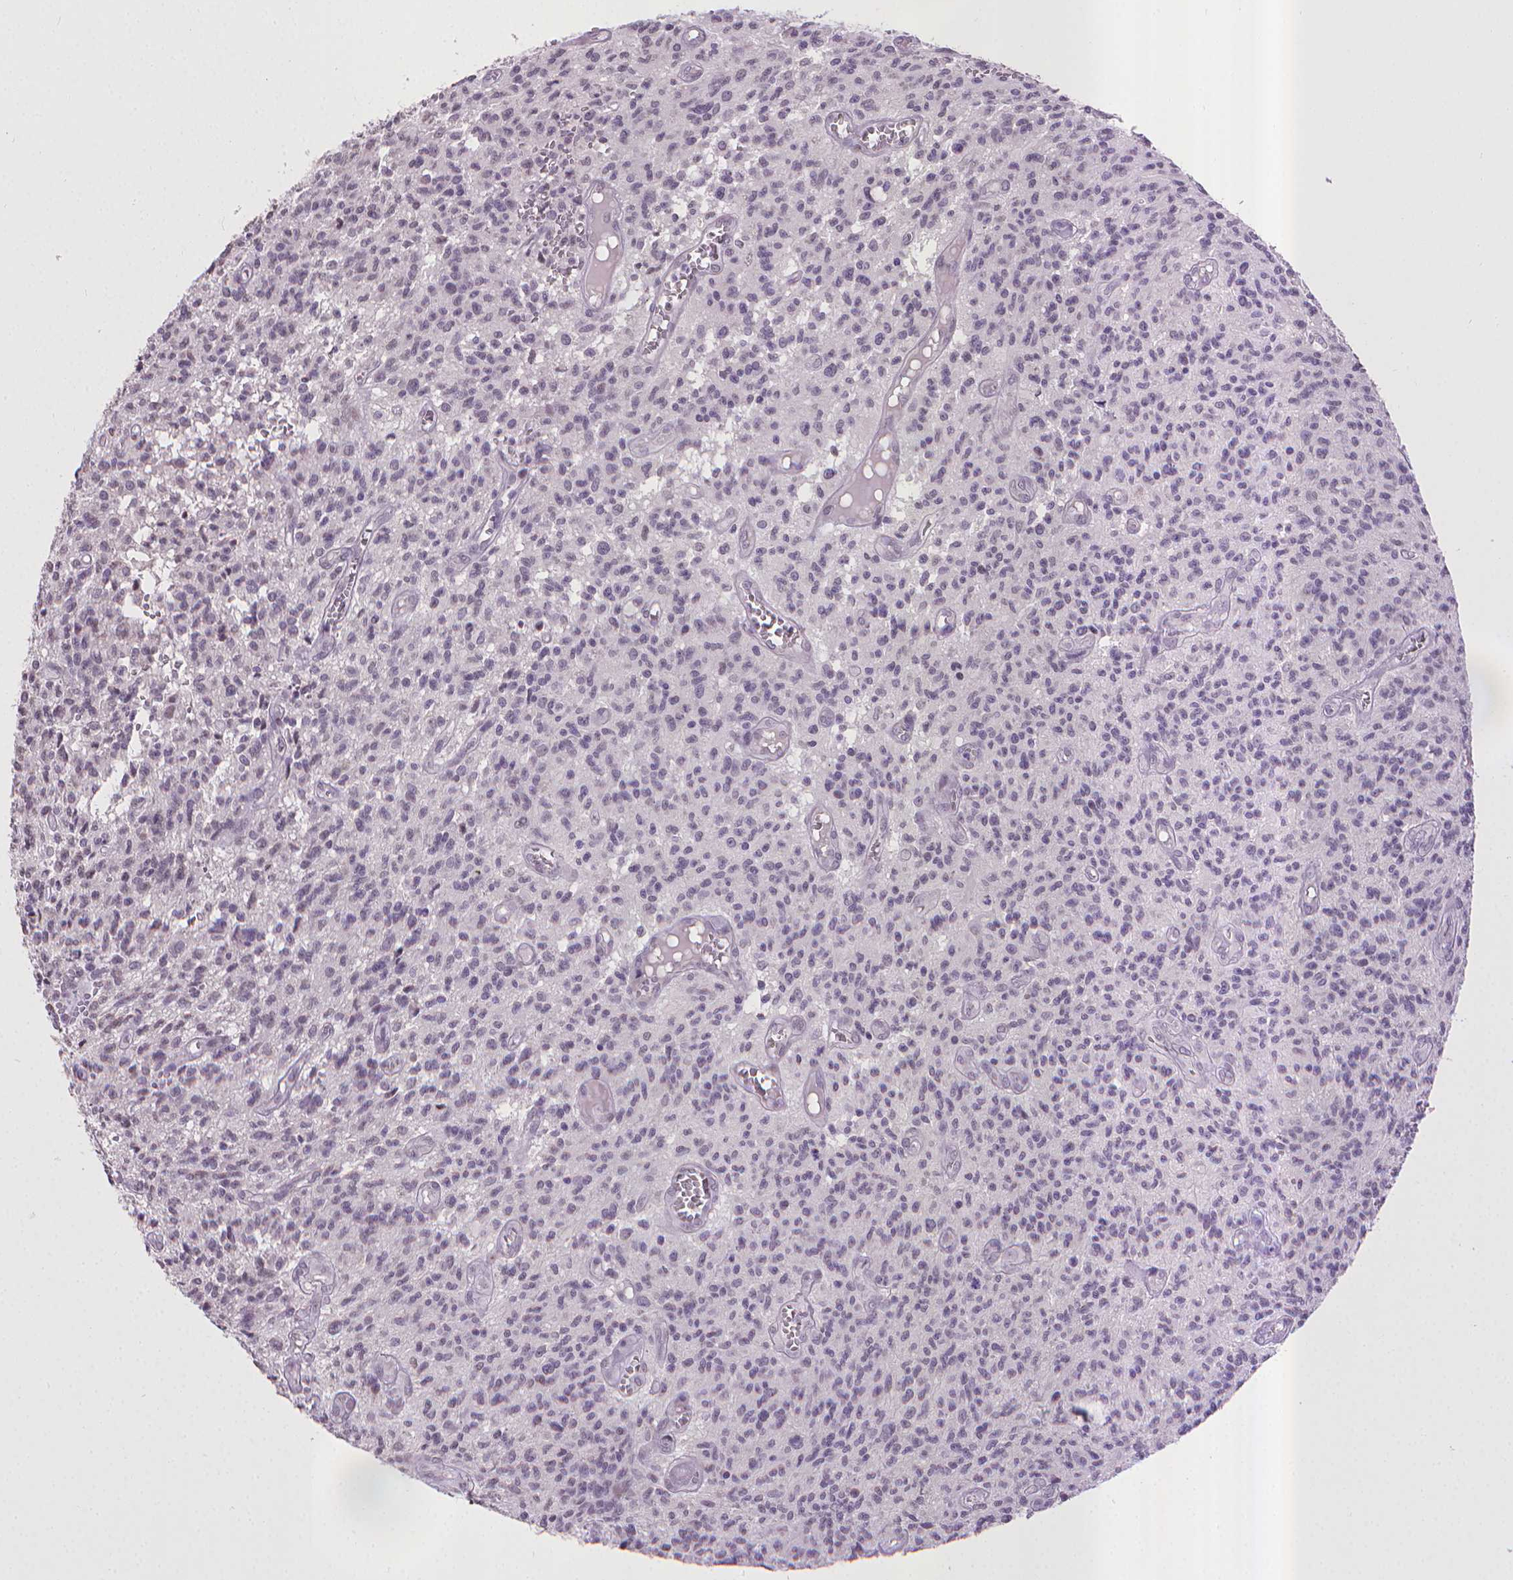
{"staining": {"intensity": "negative", "quantity": "none", "location": "none"}, "tissue": "glioma", "cell_type": "Tumor cells", "image_type": "cancer", "snomed": [{"axis": "morphology", "description": "Glioma, malignant, Low grade"}, {"axis": "topography", "description": "Brain"}], "caption": "IHC of glioma demonstrates no expression in tumor cells. (DAB IHC with hematoxylin counter stain).", "gene": "KMO", "patient": {"sex": "male", "age": 64}}